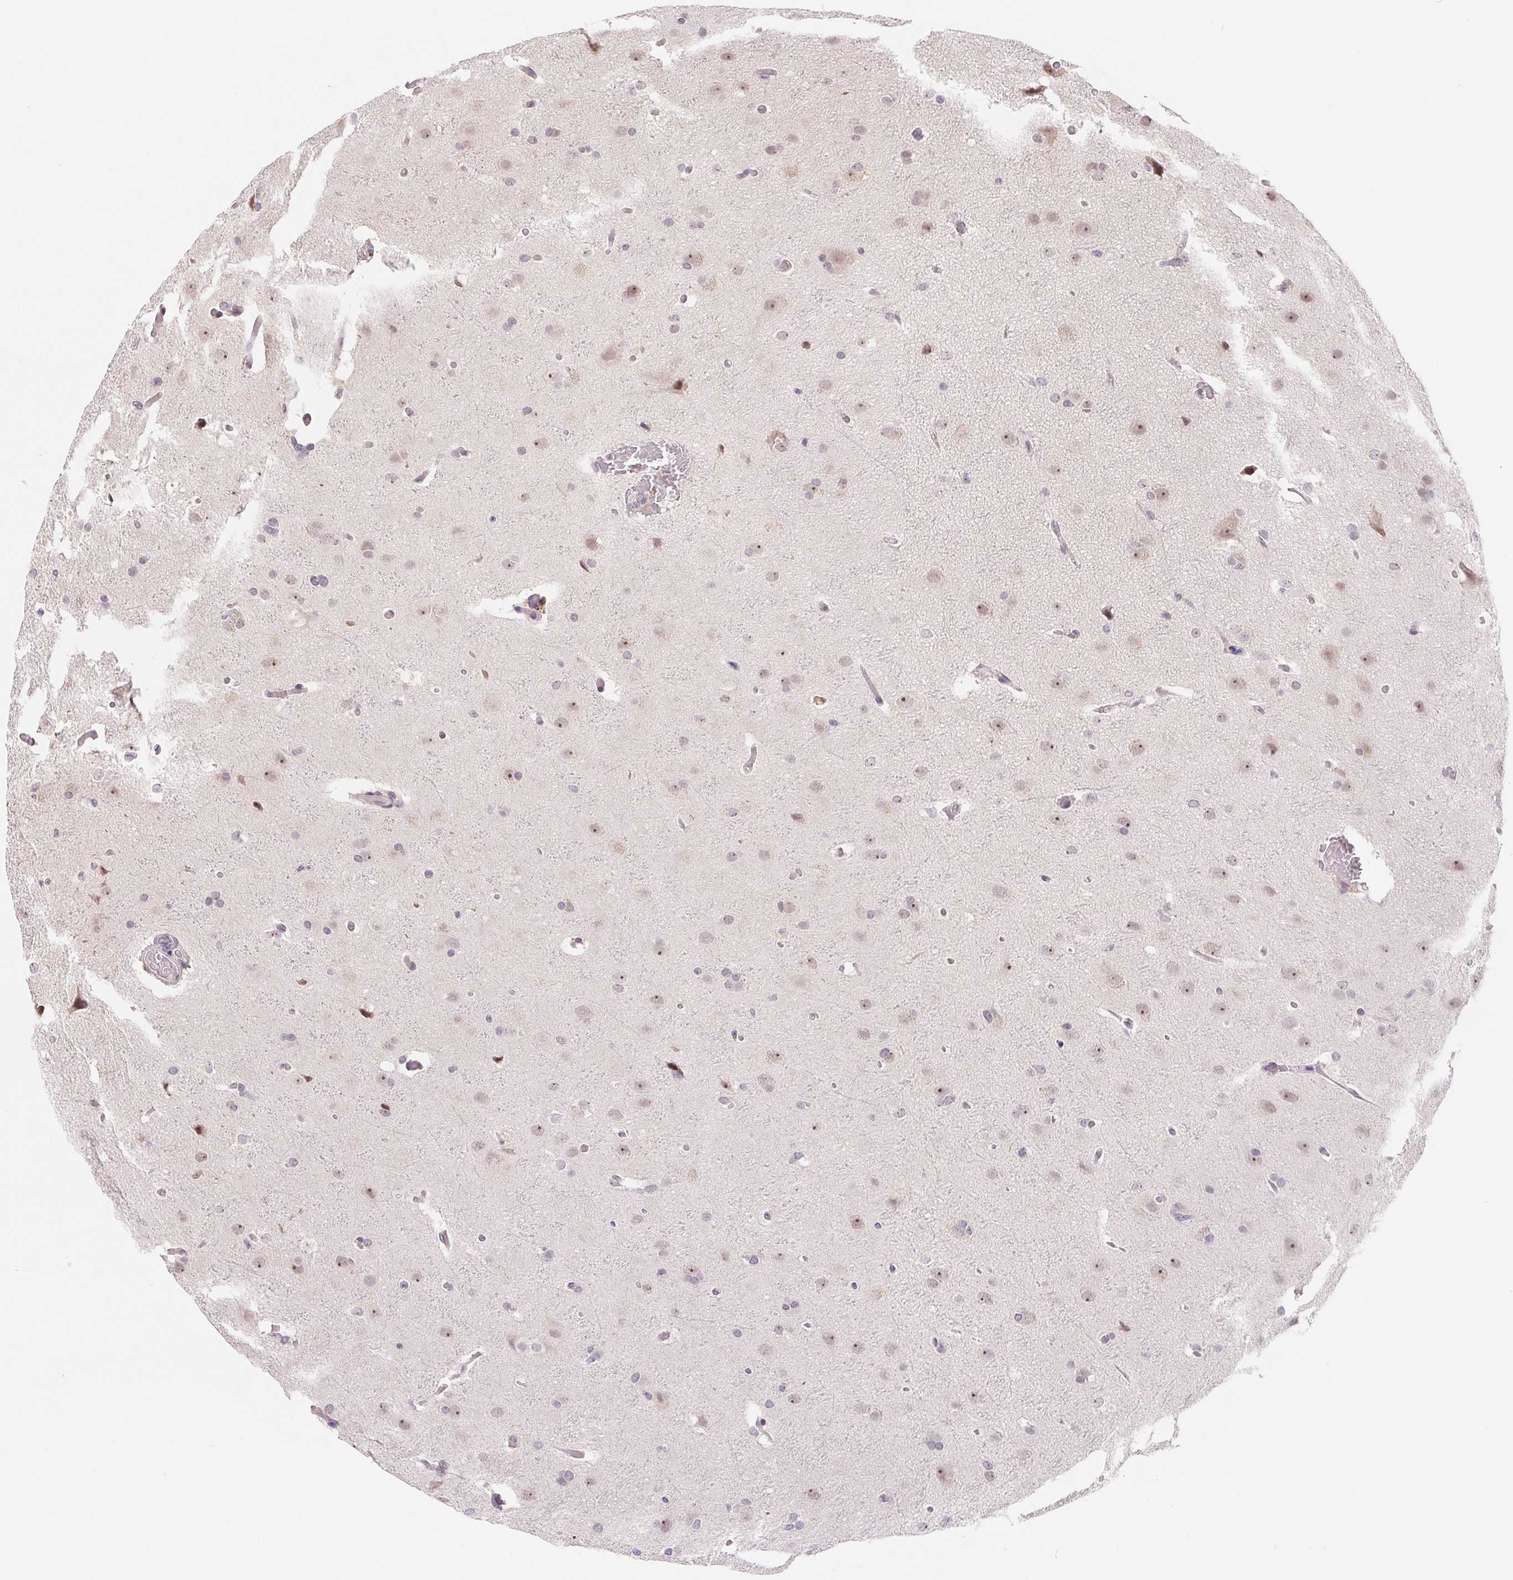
{"staining": {"intensity": "moderate", "quantity": "25%-75%", "location": "nuclear"}, "tissue": "glioma", "cell_type": "Tumor cells", "image_type": "cancer", "snomed": [{"axis": "morphology", "description": "Glioma, malignant, High grade"}, {"axis": "topography", "description": "Brain"}], "caption": "A brown stain highlights moderate nuclear staining of a protein in malignant high-grade glioma tumor cells.", "gene": "LCA5L", "patient": {"sex": "male", "age": 53}}